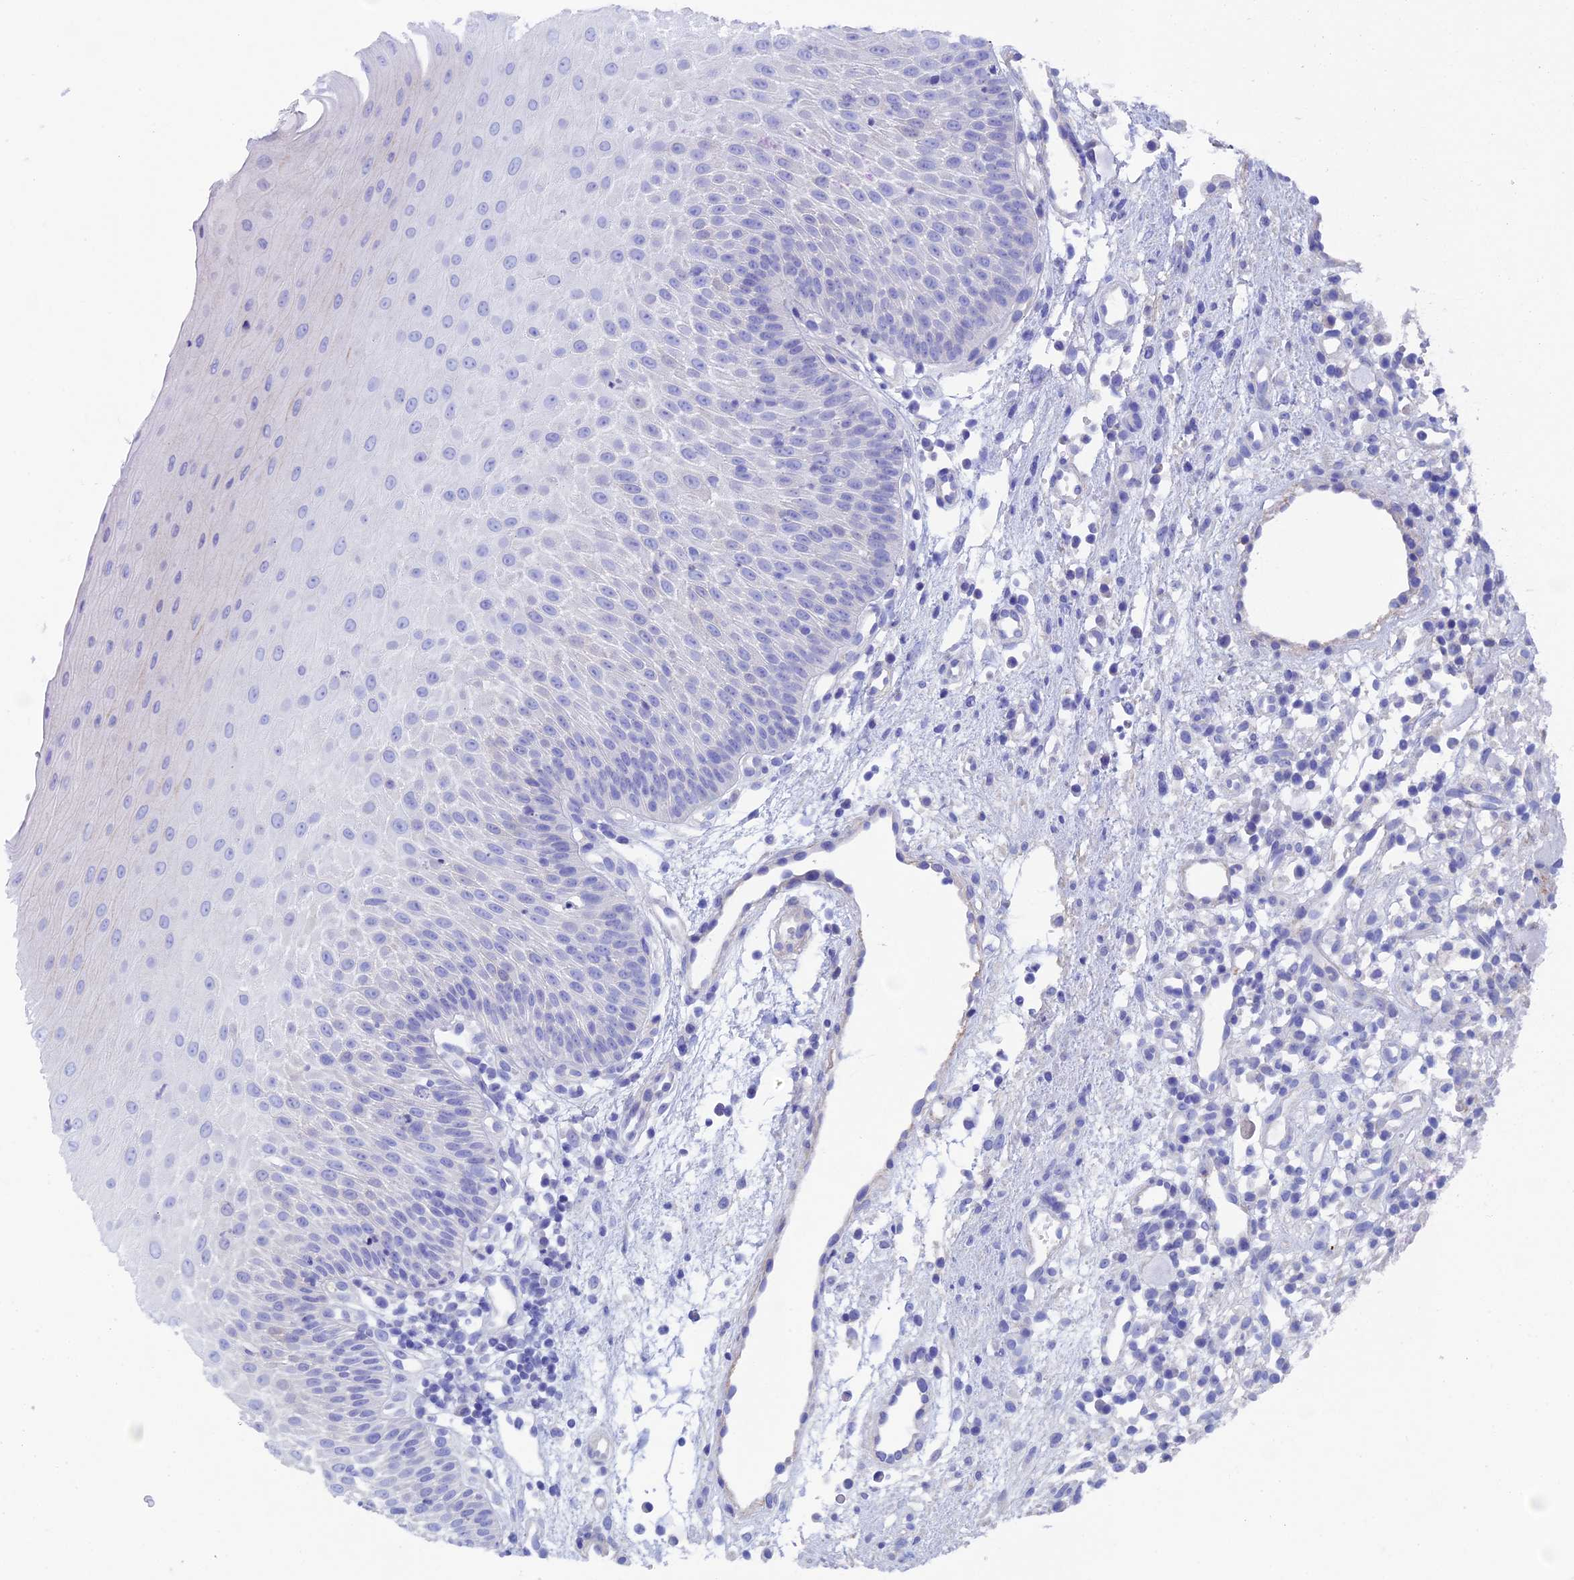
{"staining": {"intensity": "strong", "quantity": "25%-75%", "location": "cytoplasmic/membranous,nuclear"}, "tissue": "oral mucosa", "cell_type": "Squamous epithelial cells", "image_type": "normal", "snomed": [{"axis": "morphology", "description": "Normal tissue, NOS"}, {"axis": "topography", "description": "Oral tissue"}], "caption": "IHC staining of unremarkable oral mucosa, which displays high levels of strong cytoplasmic/membranous,nuclear staining in approximately 25%-75% of squamous epithelial cells indicating strong cytoplasmic/membranous,nuclear protein staining. The staining was performed using DAB (3,3'-diaminobenzidine) (brown) for protein detection and nuclei were counterstained in hematoxylin (blue).", "gene": "ADH7", "patient": {"sex": "female", "age": 13}}